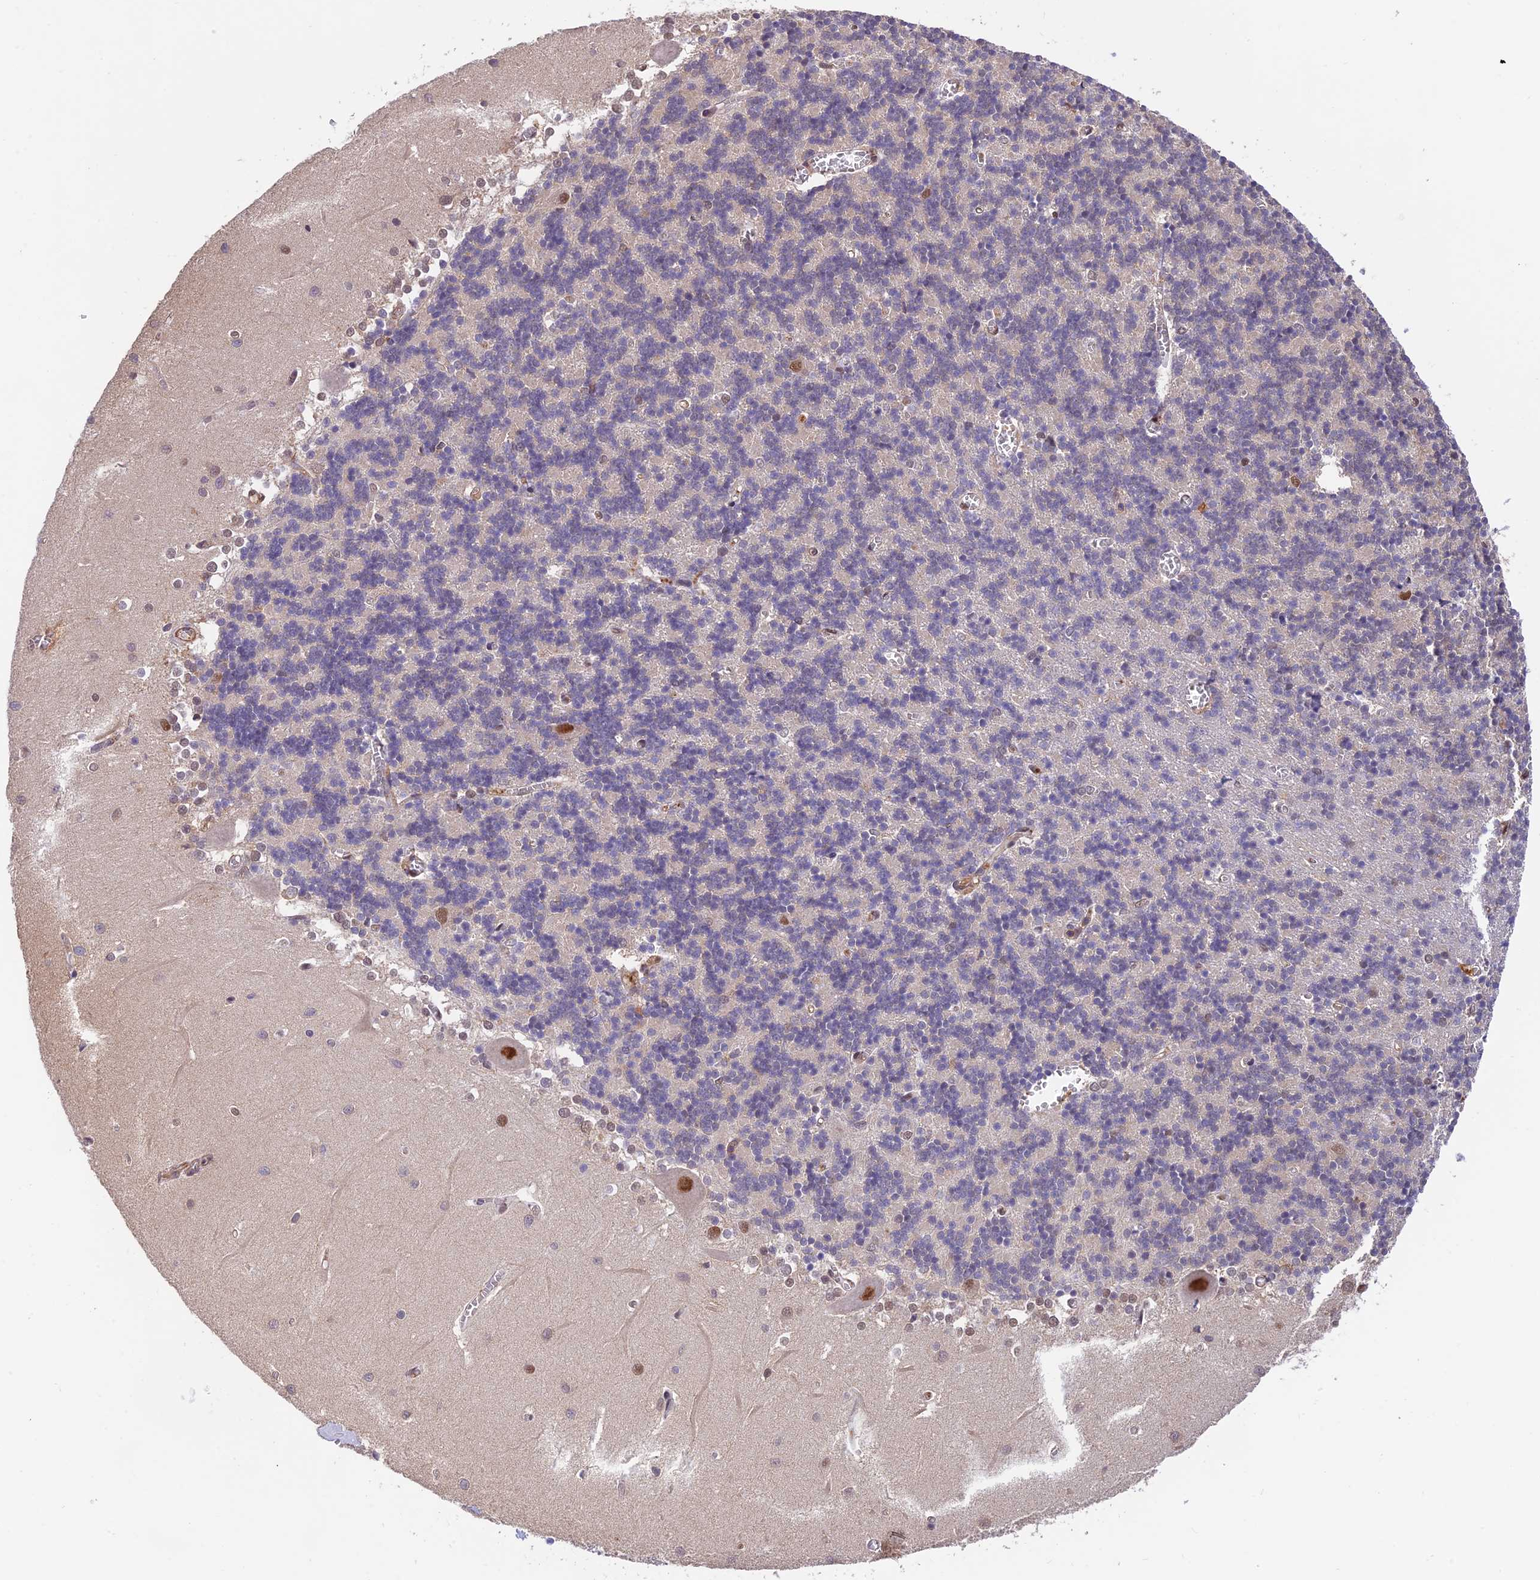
{"staining": {"intensity": "negative", "quantity": "none", "location": "none"}, "tissue": "cerebellum", "cell_type": "Cells in granular layer", "image_type": "normal", "snomed": [{"axis": "morphology", "description": "Normal tissue, NOS"}, {"axis": "topography", "description": "Cerebellum"}], "caption": "This is a micrograph of immunohistochemistry staining of normal cerebellum, which shows no staining in cells in granular layer. (Brightfield microscopy of DAB (3,3'-diaminobenzidine) immunohistochemistry at high magnification).", "gene": "PSMB3", "patient": {"sex": "male", "age": 37}}